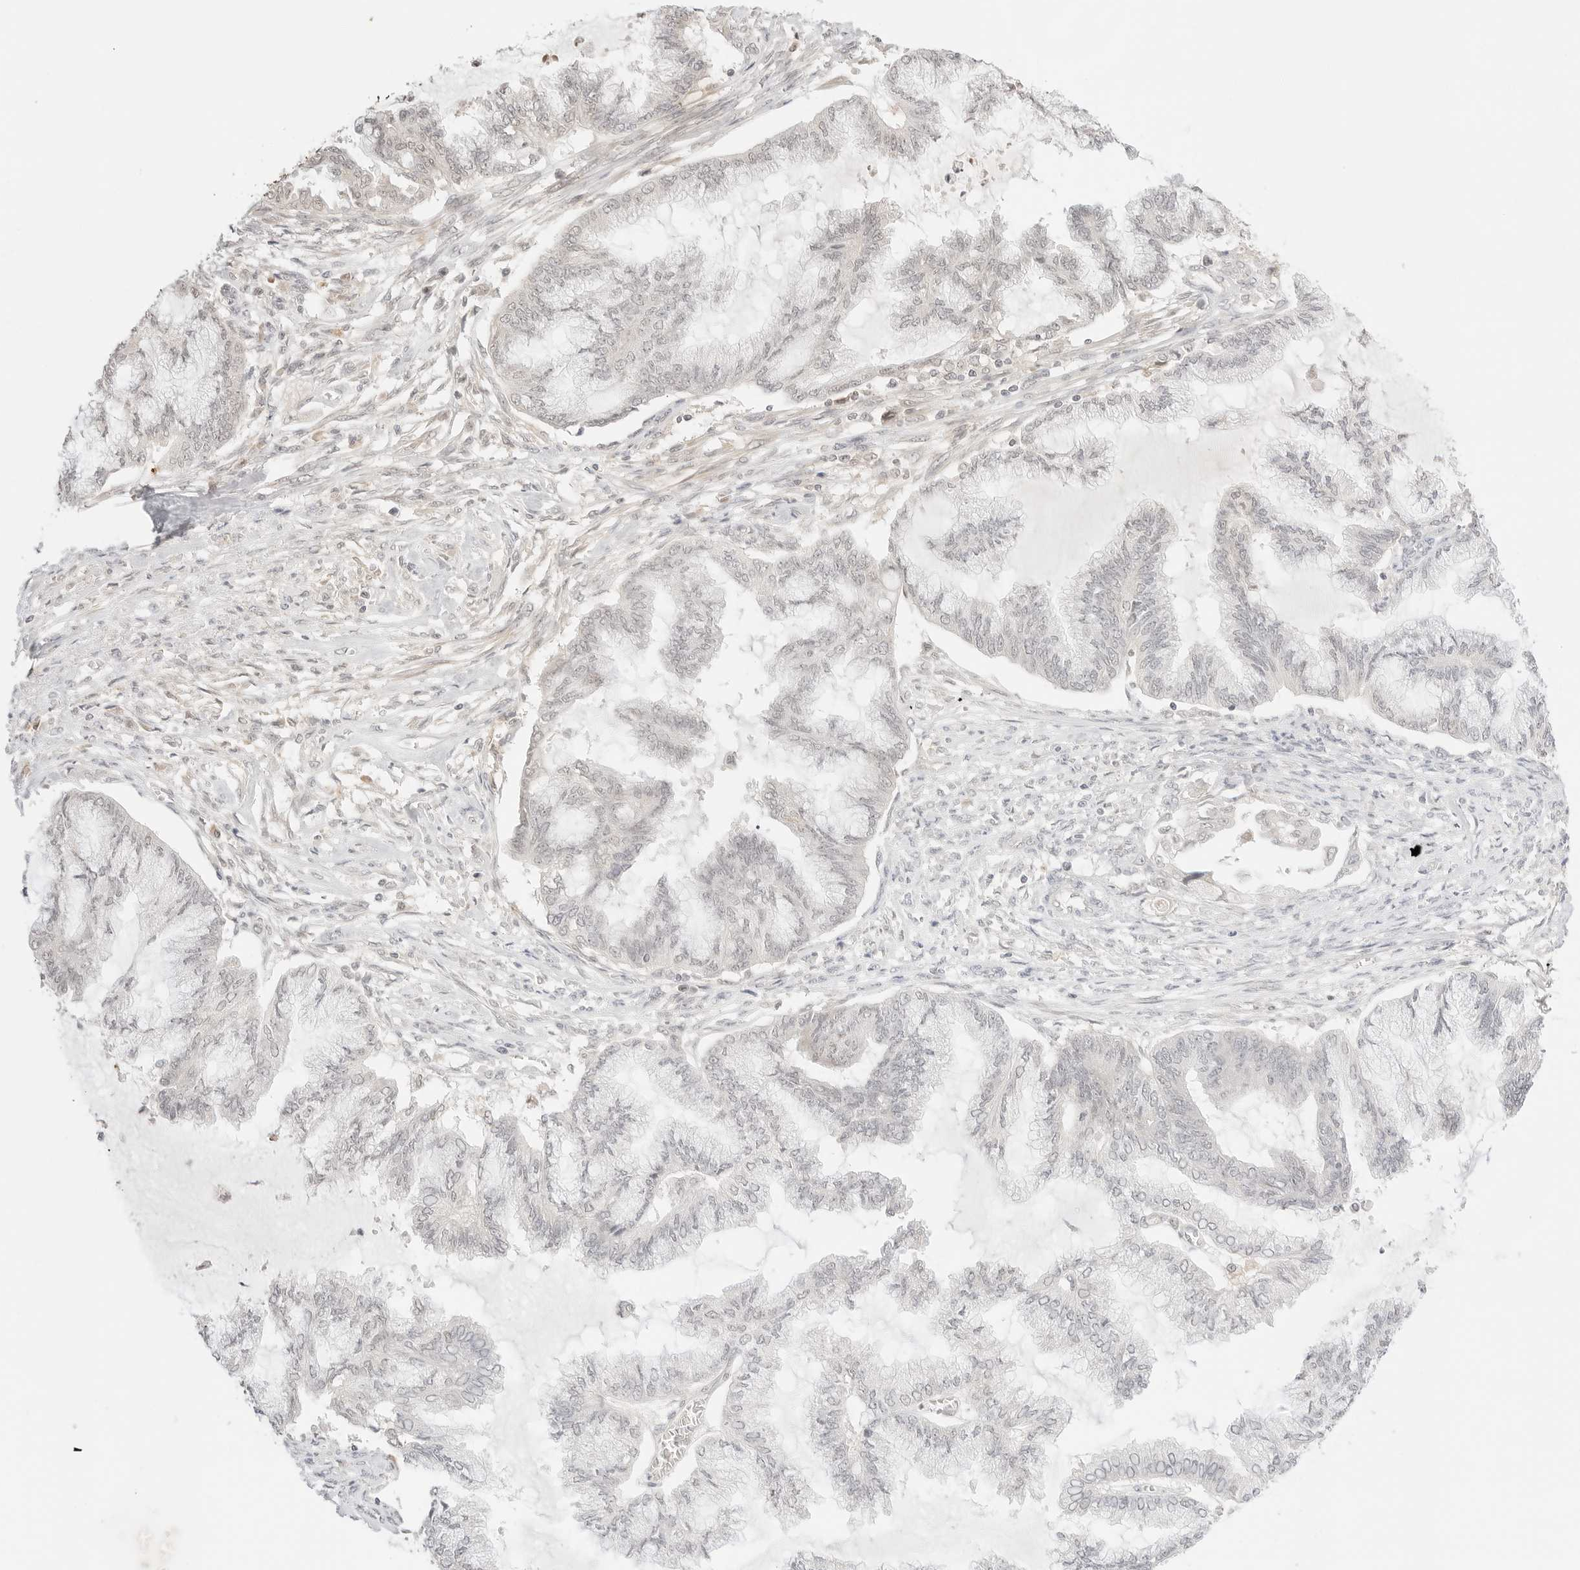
{"staining": {"intensity": "negative", "quantity": "none", "location": "none"}, "tissue": "endometrial cancer", "cell_type": "Tumor cells", "image_type": "cancer", "snomed": [{"axis": "morphology", "description": "Adenocarcinoma, NOS"}, {"axis": "topography", "description": "Endometrium"}], "caption": "Tumor cells show no significant positivity in endometrial adenocarcinoma.", "gene": "RPS6KL1", "patient": {"sex": "female", "age": 86}}